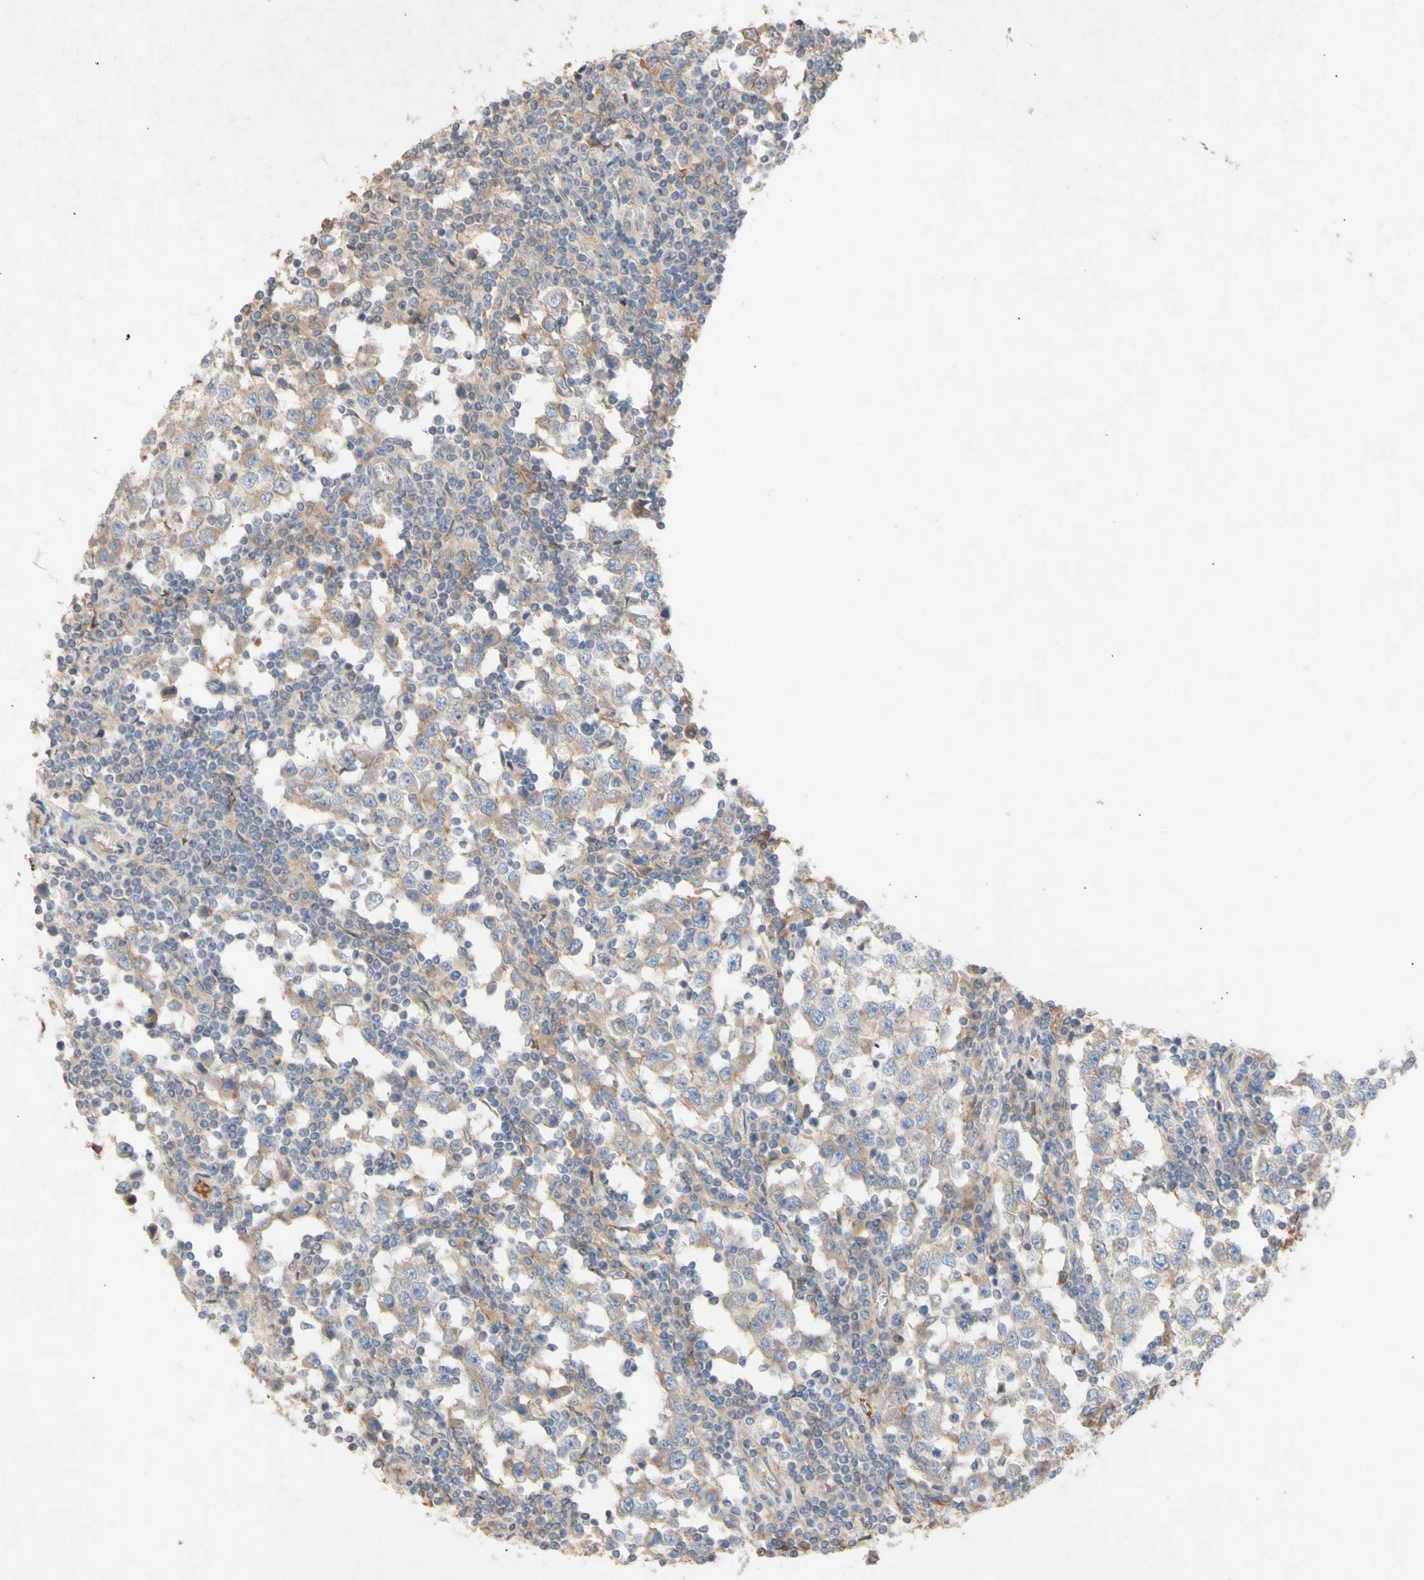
{"staining": {"intensity": "weak", "quantity": ">75%", "location": "cytoplasmic/membranous"}, "tissue": "testis cancer", "cell_type": "Tumor cells", "image_type": "cancer", "snomed": [{"axis": "morphology", "description": "Seminoma, NOS"}, {"axis": "topography", "description": "Testis"}], "caption": "Immunohistochemistry staining of seminoma (testis), which reveals low levels of weak cytoplasmic/membranous expression in about >75% of tumor cells indicating weak cytoplasmic/membranous protein staining. The staining was performed using DAB (brown) for protein detection and nuclei were counterstained in hematoxylin (blue).", "gene": "NECTIN3", "patient": {"sex": "male", "age": 65}}